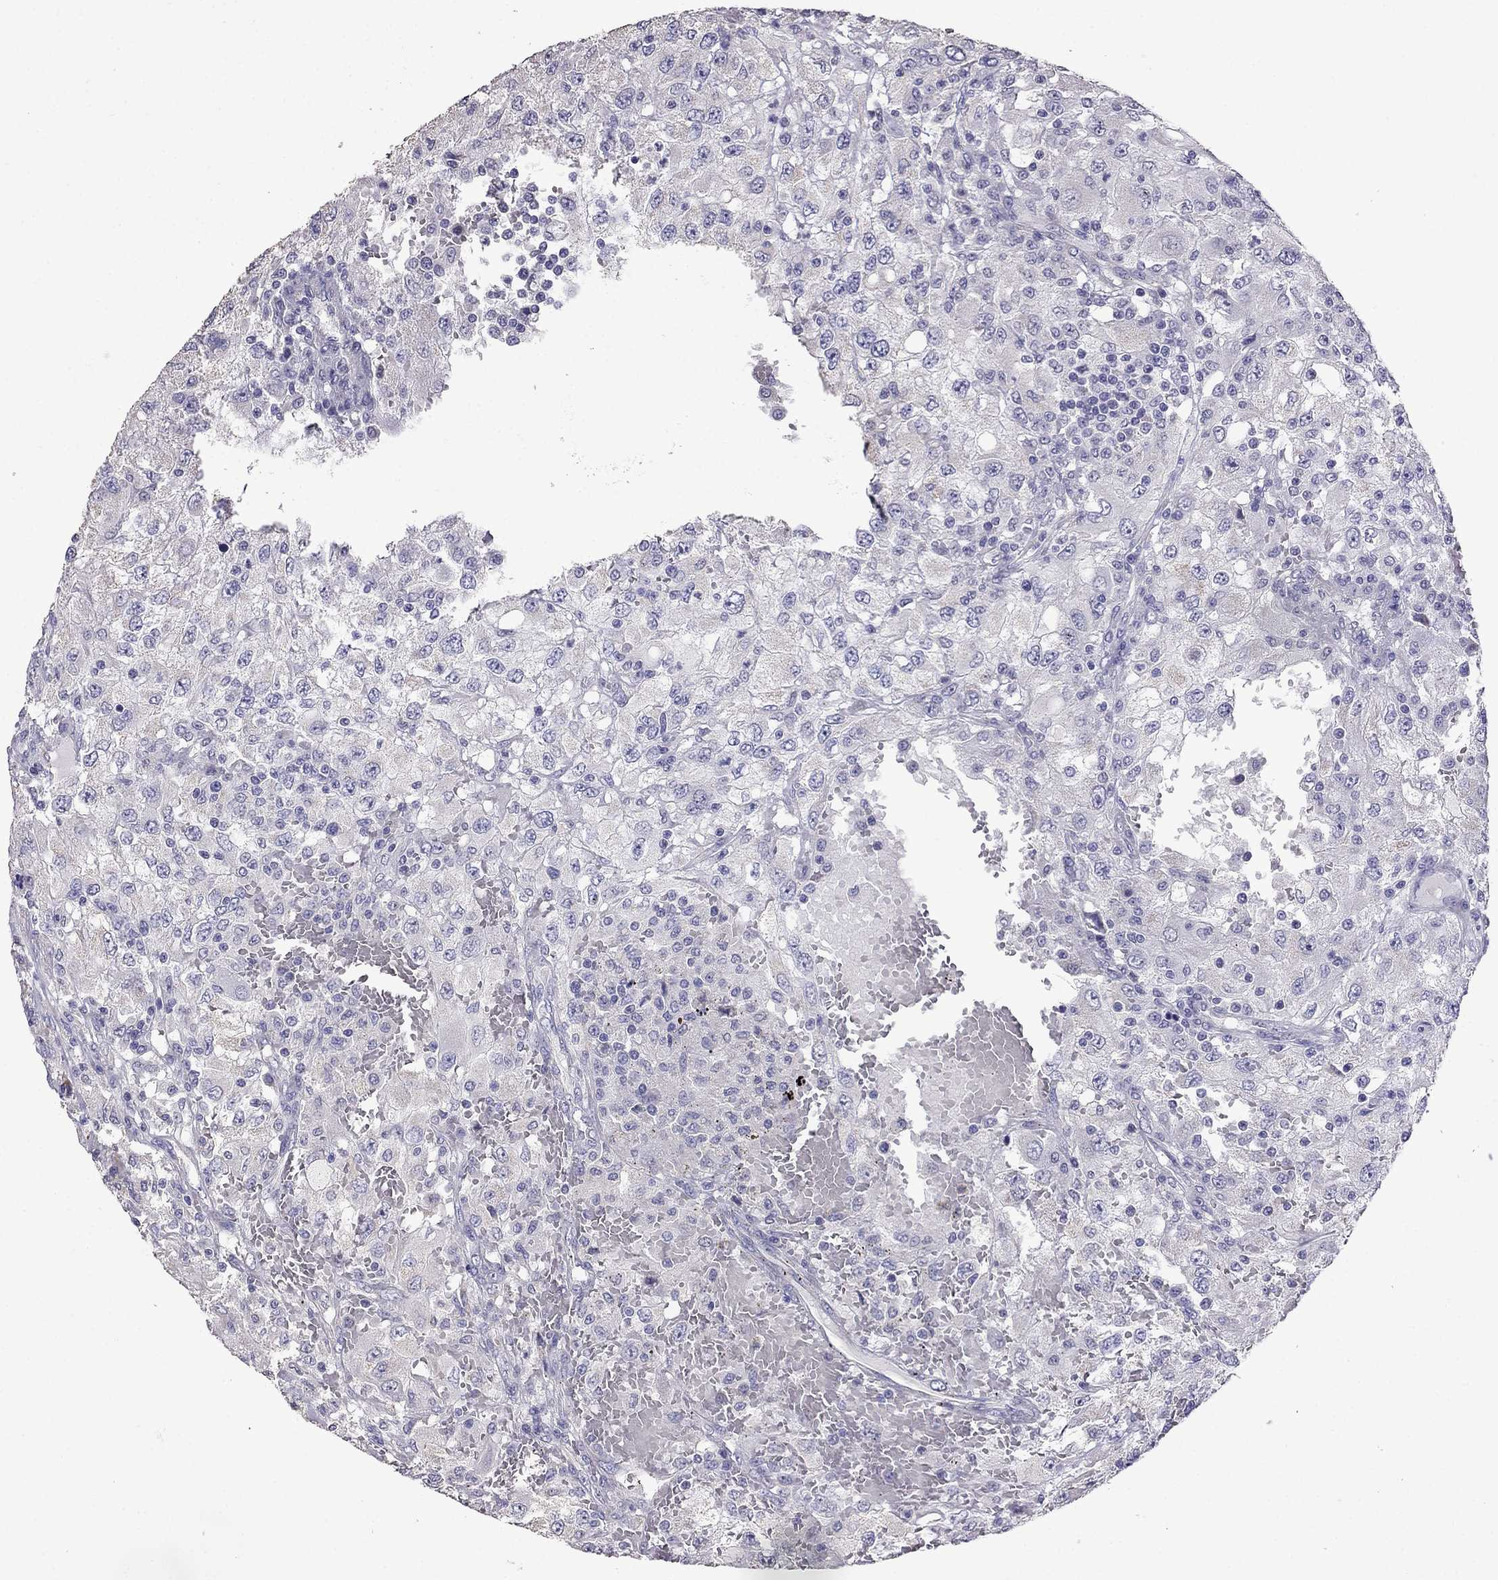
{"staining": {"intensity": "negative", "quantity": "none", "location": "none"}, "tissue": "renal cancer", "cell_type": "Tumor cells", "image_type": "cancer", "snomed": [{"axis": "morphology", "description": "Adenocarcinoma, NOS"}, {"axis": "topography", "description": "Kidney"}], "caption": "Immunohistochemistry (IHC) of human renal cancer (adenocarcinoma) demonstrates no expression in tumor cells.", "gene": "AK5", "patient": {"sex": "female", "age": 67}}